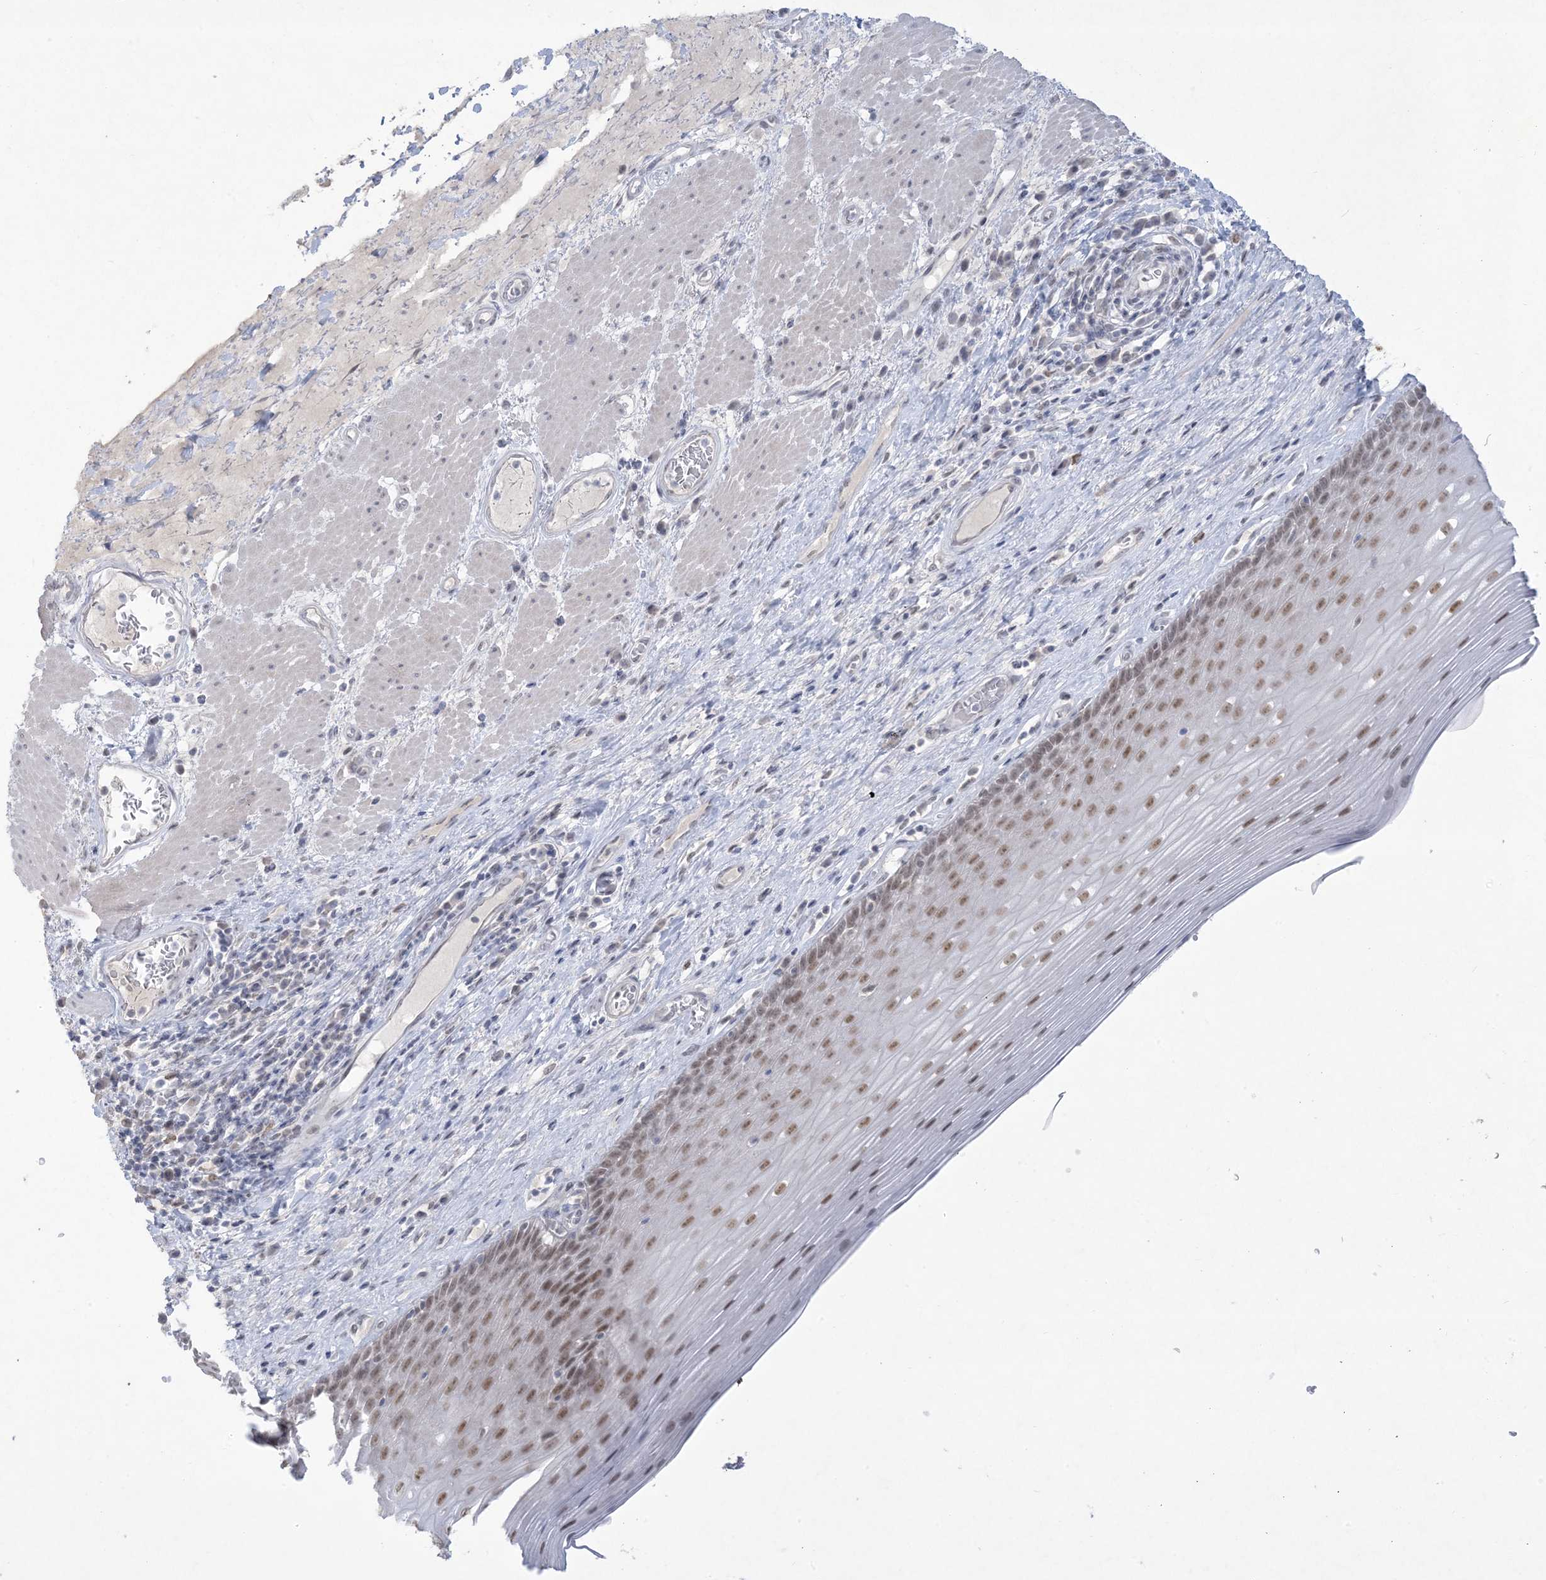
{"staining": {"intensity": "moderate", "quantity": ">75%", "location": "nuclear"}, "tissue": "esophagus", "cell_type": "Squamous epithelial cells", "image_type": "normal", "snomed": [{"axis": "morphology", "description": "Normal tissue, NOS"}, {"axis": "topography", "description": "Esophagus"}], "caption": "Human esophagus stained with a brown dye shows moderate nuclear positive positivity in about >75% of squamous epithelial cells.", "gene": "HOMEZ", "patient": {"sex": "male", "age": 62}}